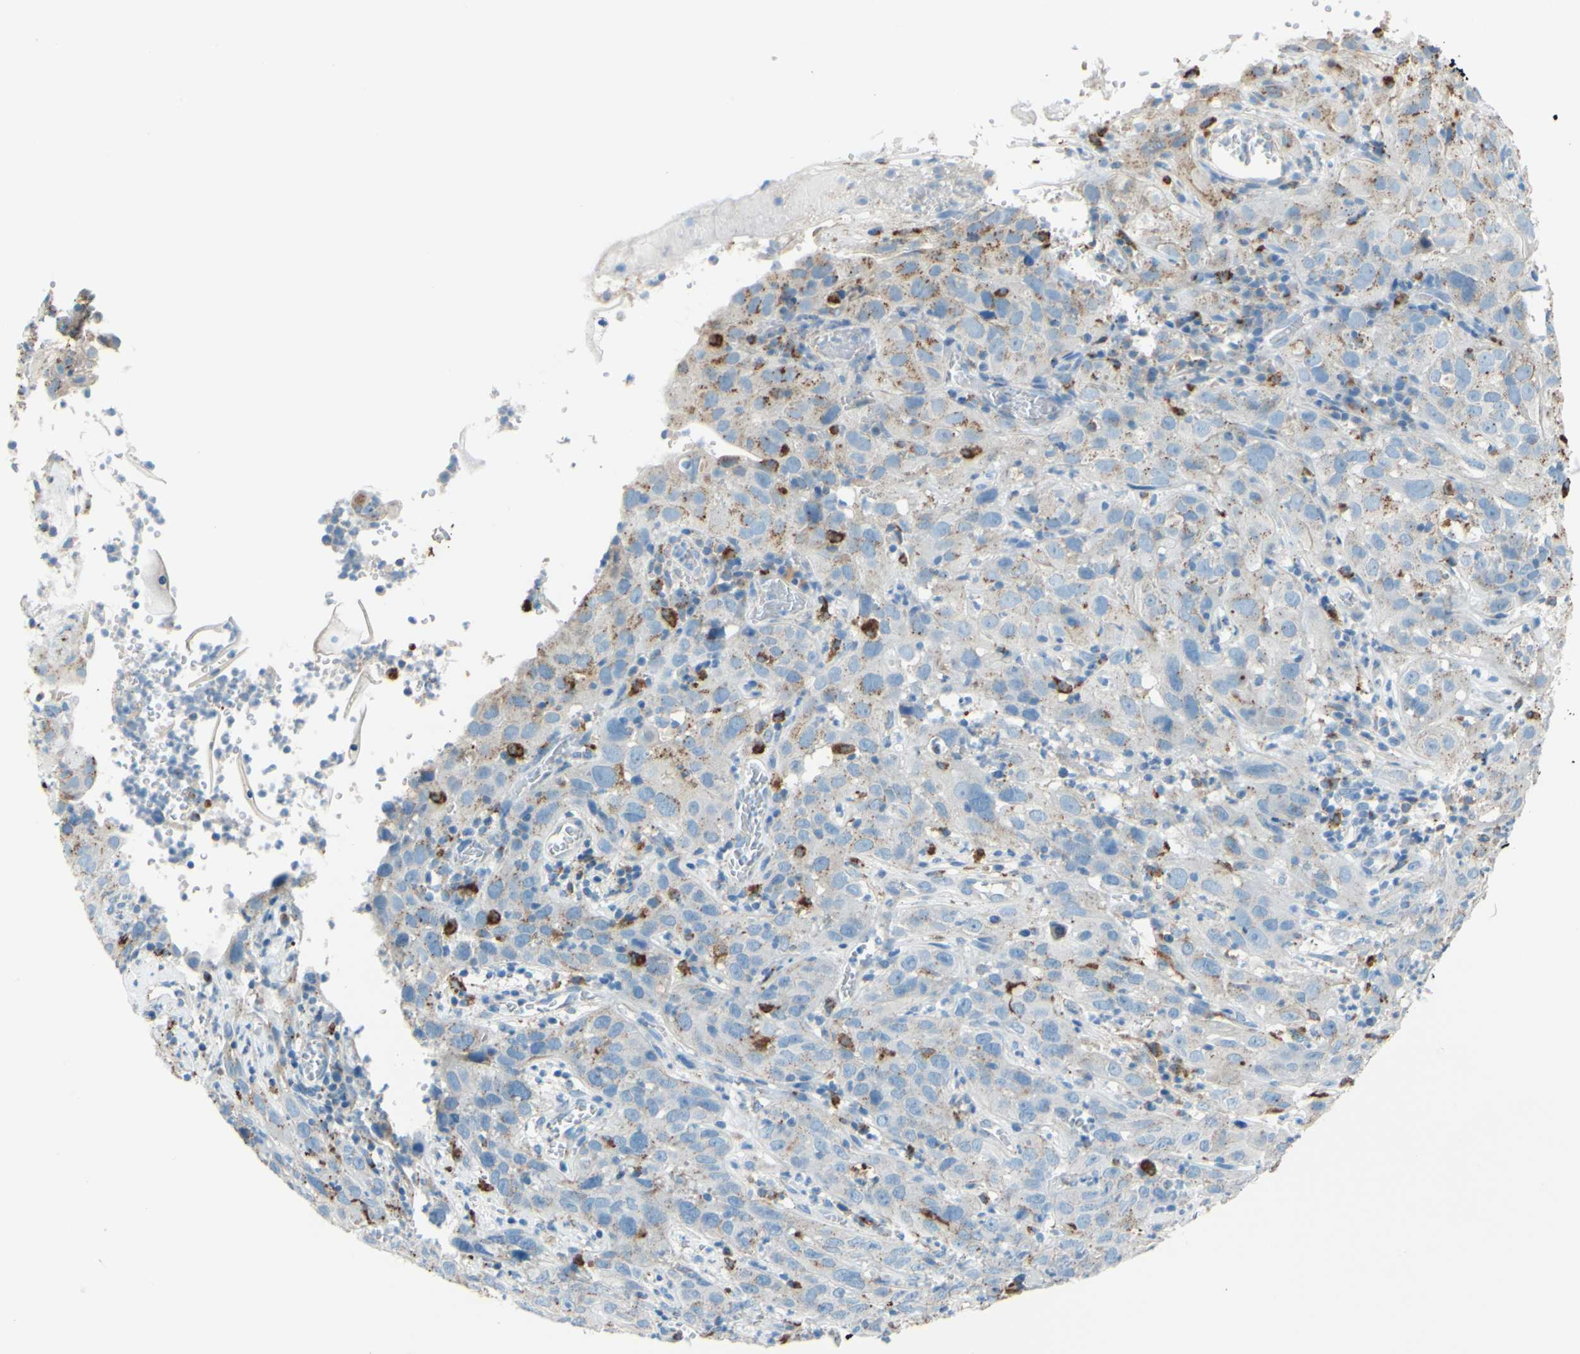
{"staining": {"intensity": "weak", "quantity": "25%-75%", "location": "cytoplasmic/membranous"}, "tissue": "cervical cancer", "cell_type": "Tumor cells", "image_type": "cancer", "snomed": [{"axis": "morphology", "description": "Squamous cell carcinoma, NOS"}, {"axis": "topography", "description": "Cervix"}], "caption": "A high-resolution micrograph shows immunohistochemistry staining of cervical cancer, which displays weak cytoplasmic/membranous positivity in approximately 25%-75% of tumor cells.", "gene": "CTSD", "patient": {"sex": "female", "age": 32}}